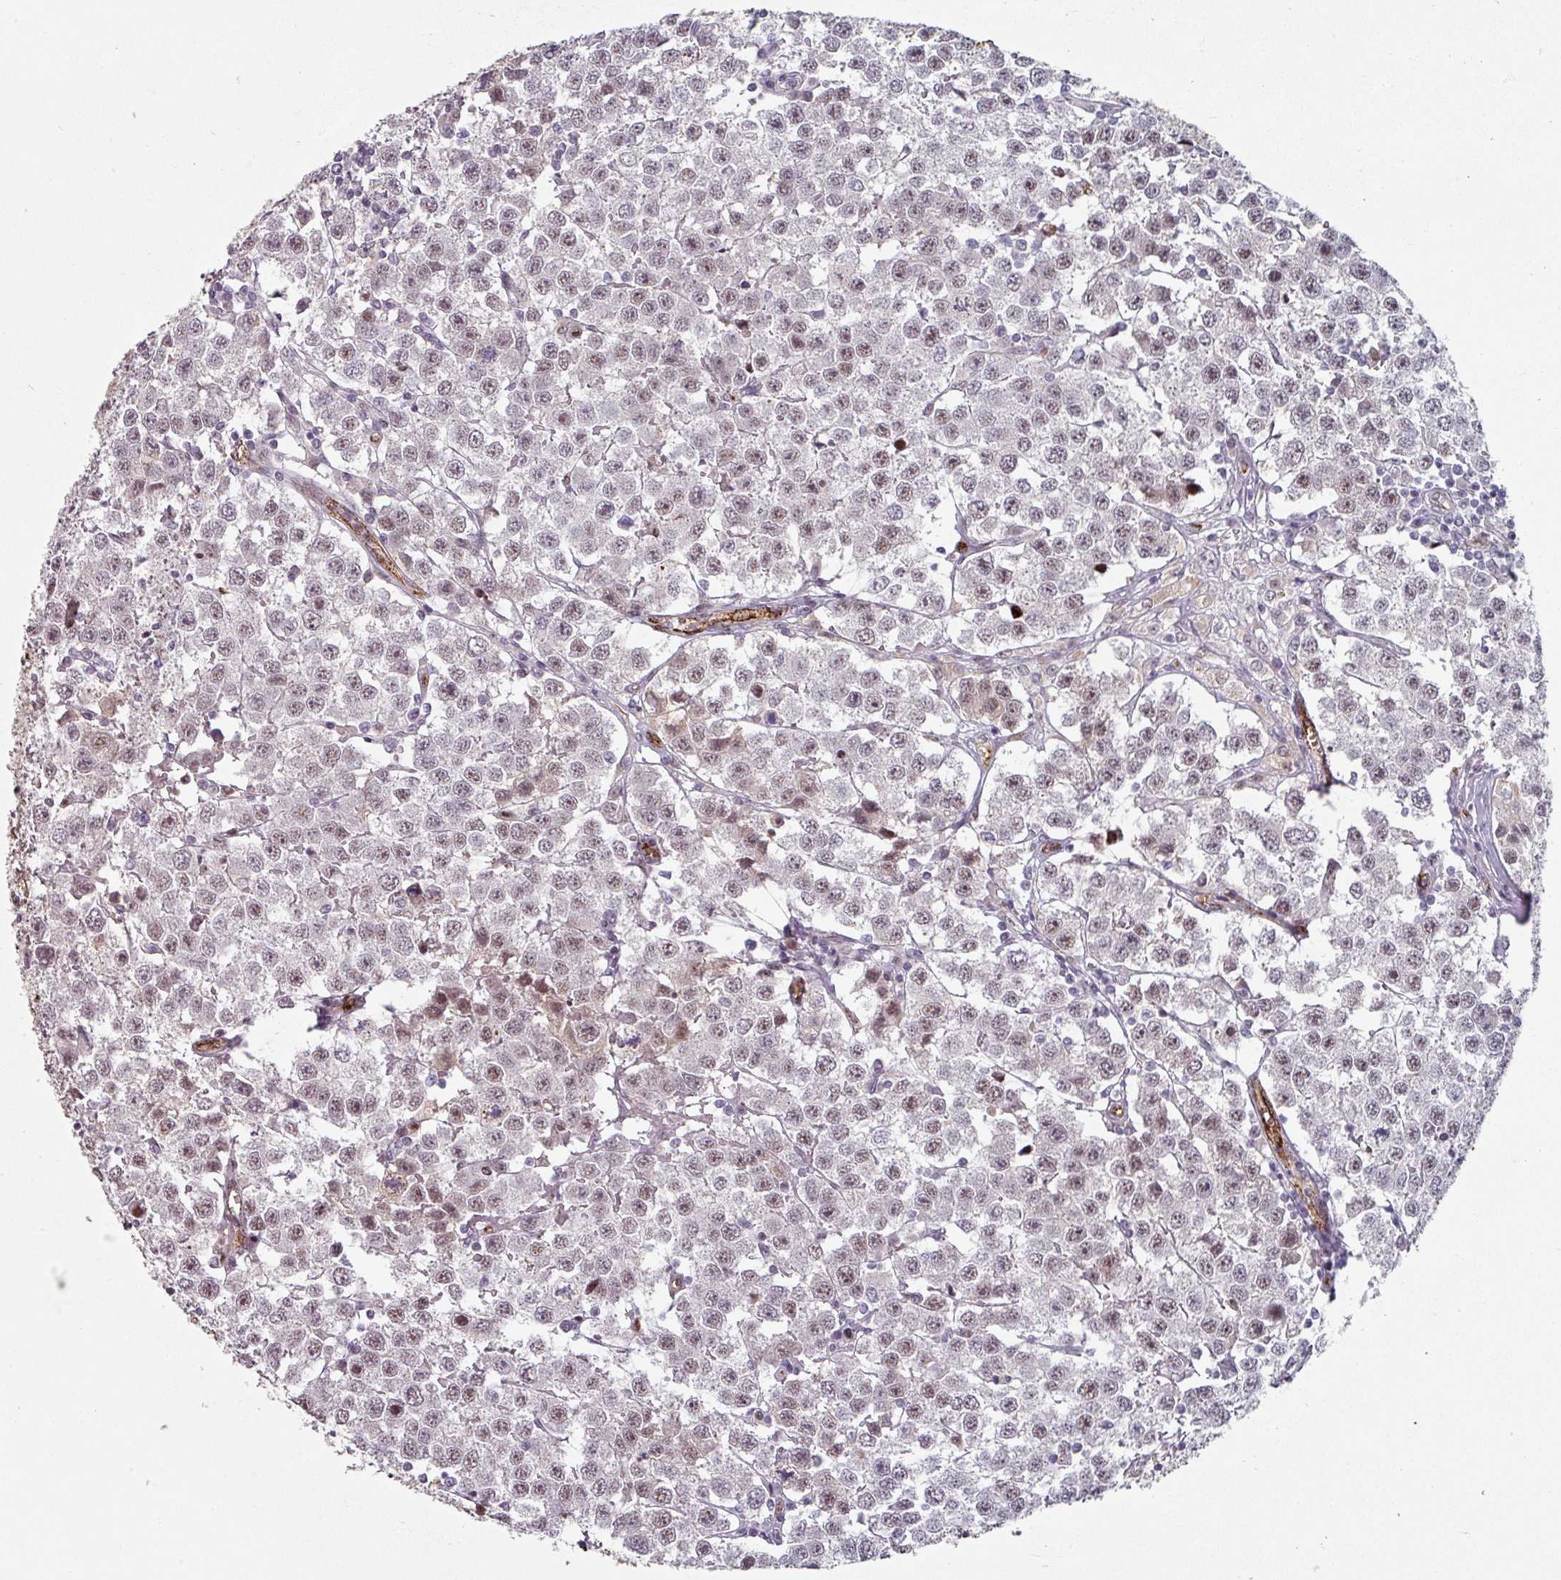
{"staining": {"intensity": "moderate", "quantity": "25%-75%", "location": "nuclear"}, "tissue": "testis cancer", "cell_type": "Tumor cells", "image_type": "cancer", "snomed": [{"axis": "morphology", "description": "Seminoma, NOS"}, {"axis": "topography", "description": "Testis"}], "caption": "Immunohistochemistry (DAB (3,3'-diaminobenzidine)) staining of human testis seminoma exhibits moderate nuclear protein staining in approximately 25%-75% of tumor cells.", "gene": "SIDT2", "patient": {"sex": "male", "age": 34}}